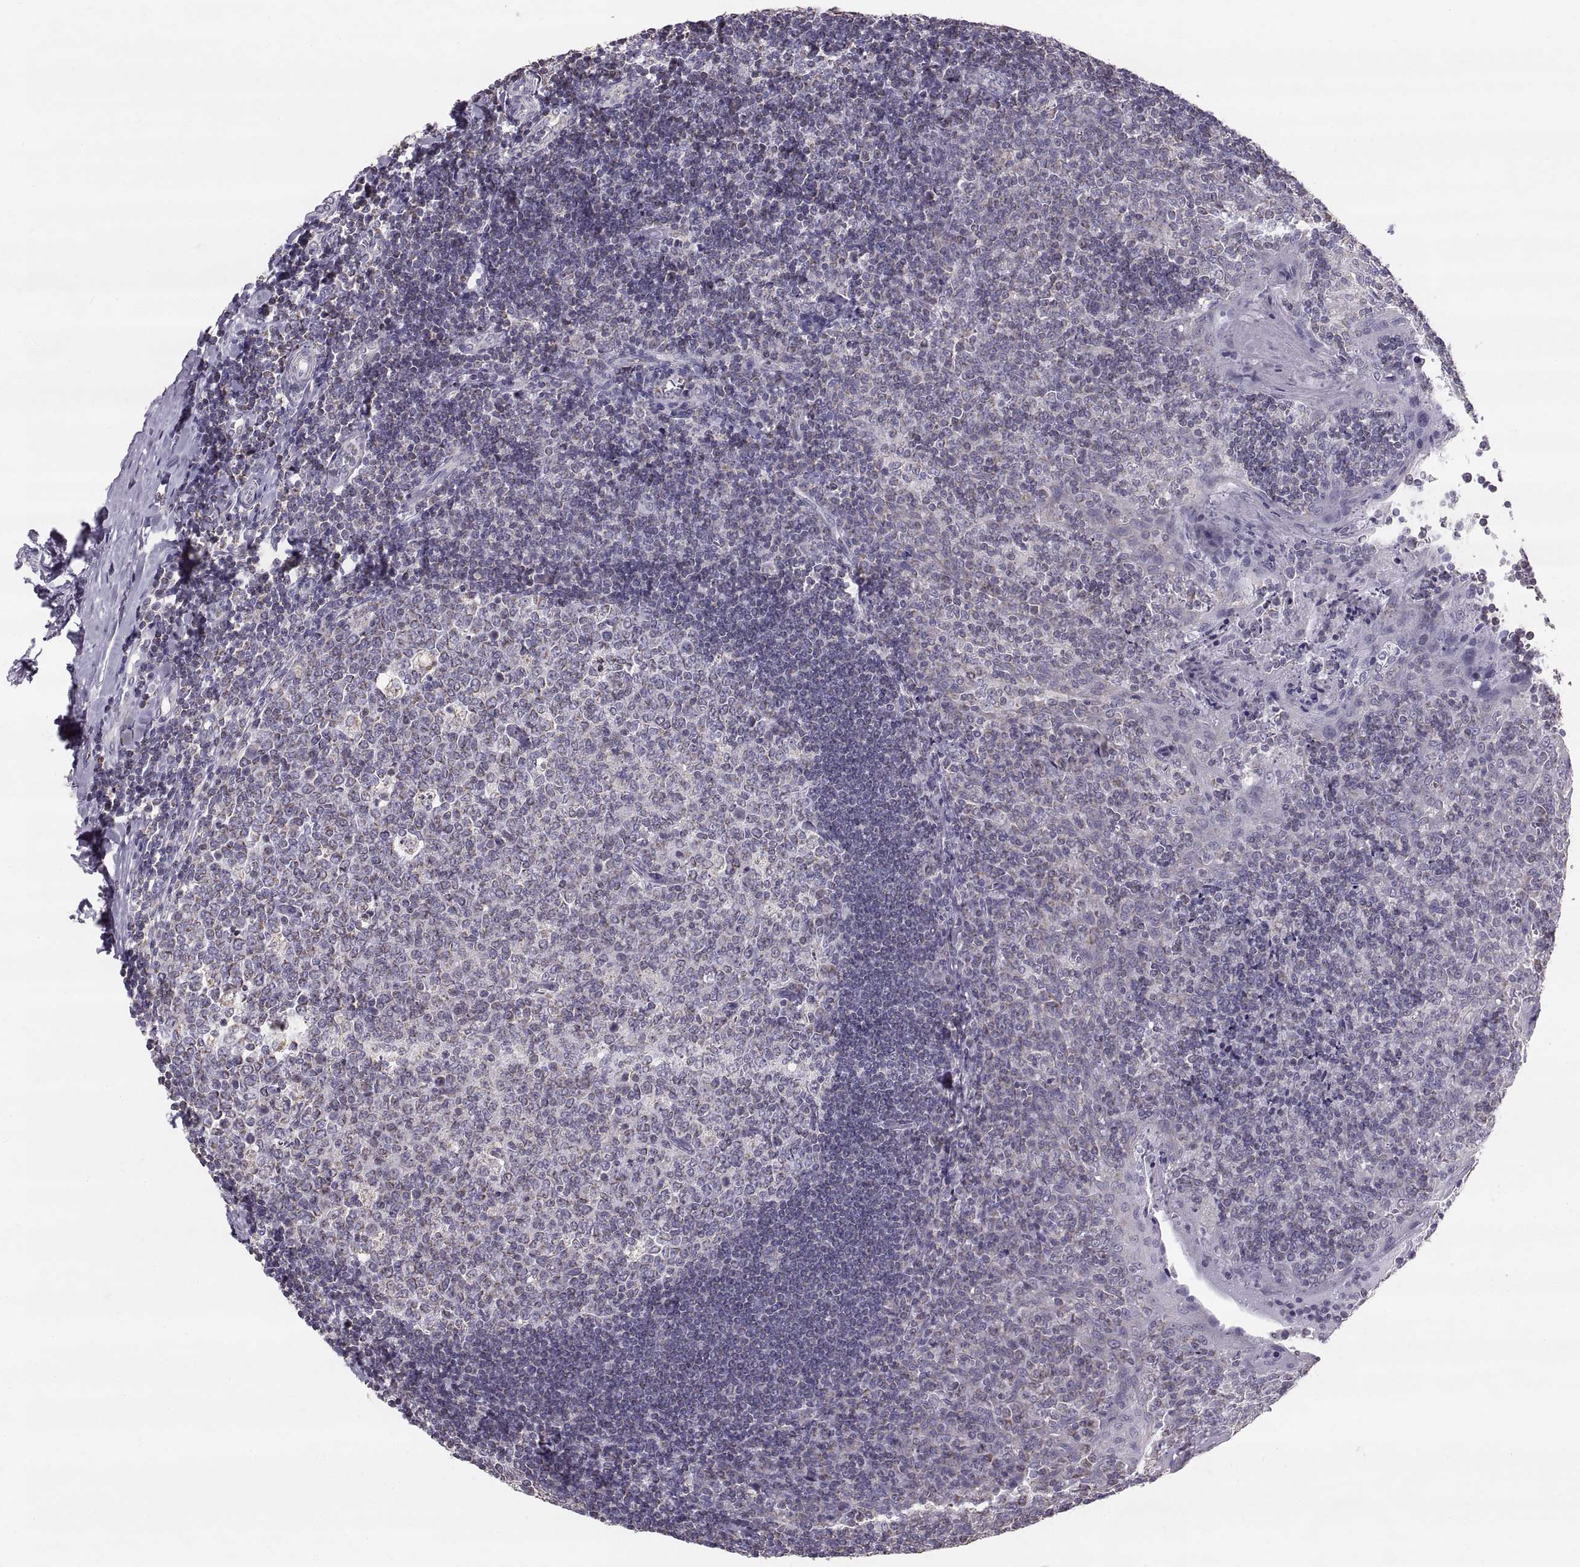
{"staining": {"intensity": "weak", "quantity": "<25%", "location": "cytoplasmic/membranous"}, "tissue": "tonsil", "cell_type": "Germinal center cells", "image_type": "normal", "snomed": [{"axis": "morphology", "description": "Normal tissue, NOS"}, {"axis": "topography", "description": "Tonsil"}], "caption": "DAB (3,3'-diaminobenzidine) immunohistochemical staining of normal human tonsil displays no significant staining in germinal center cells.", "gene": "STMND1", "patient": {"sex": "female", "age": 12}}